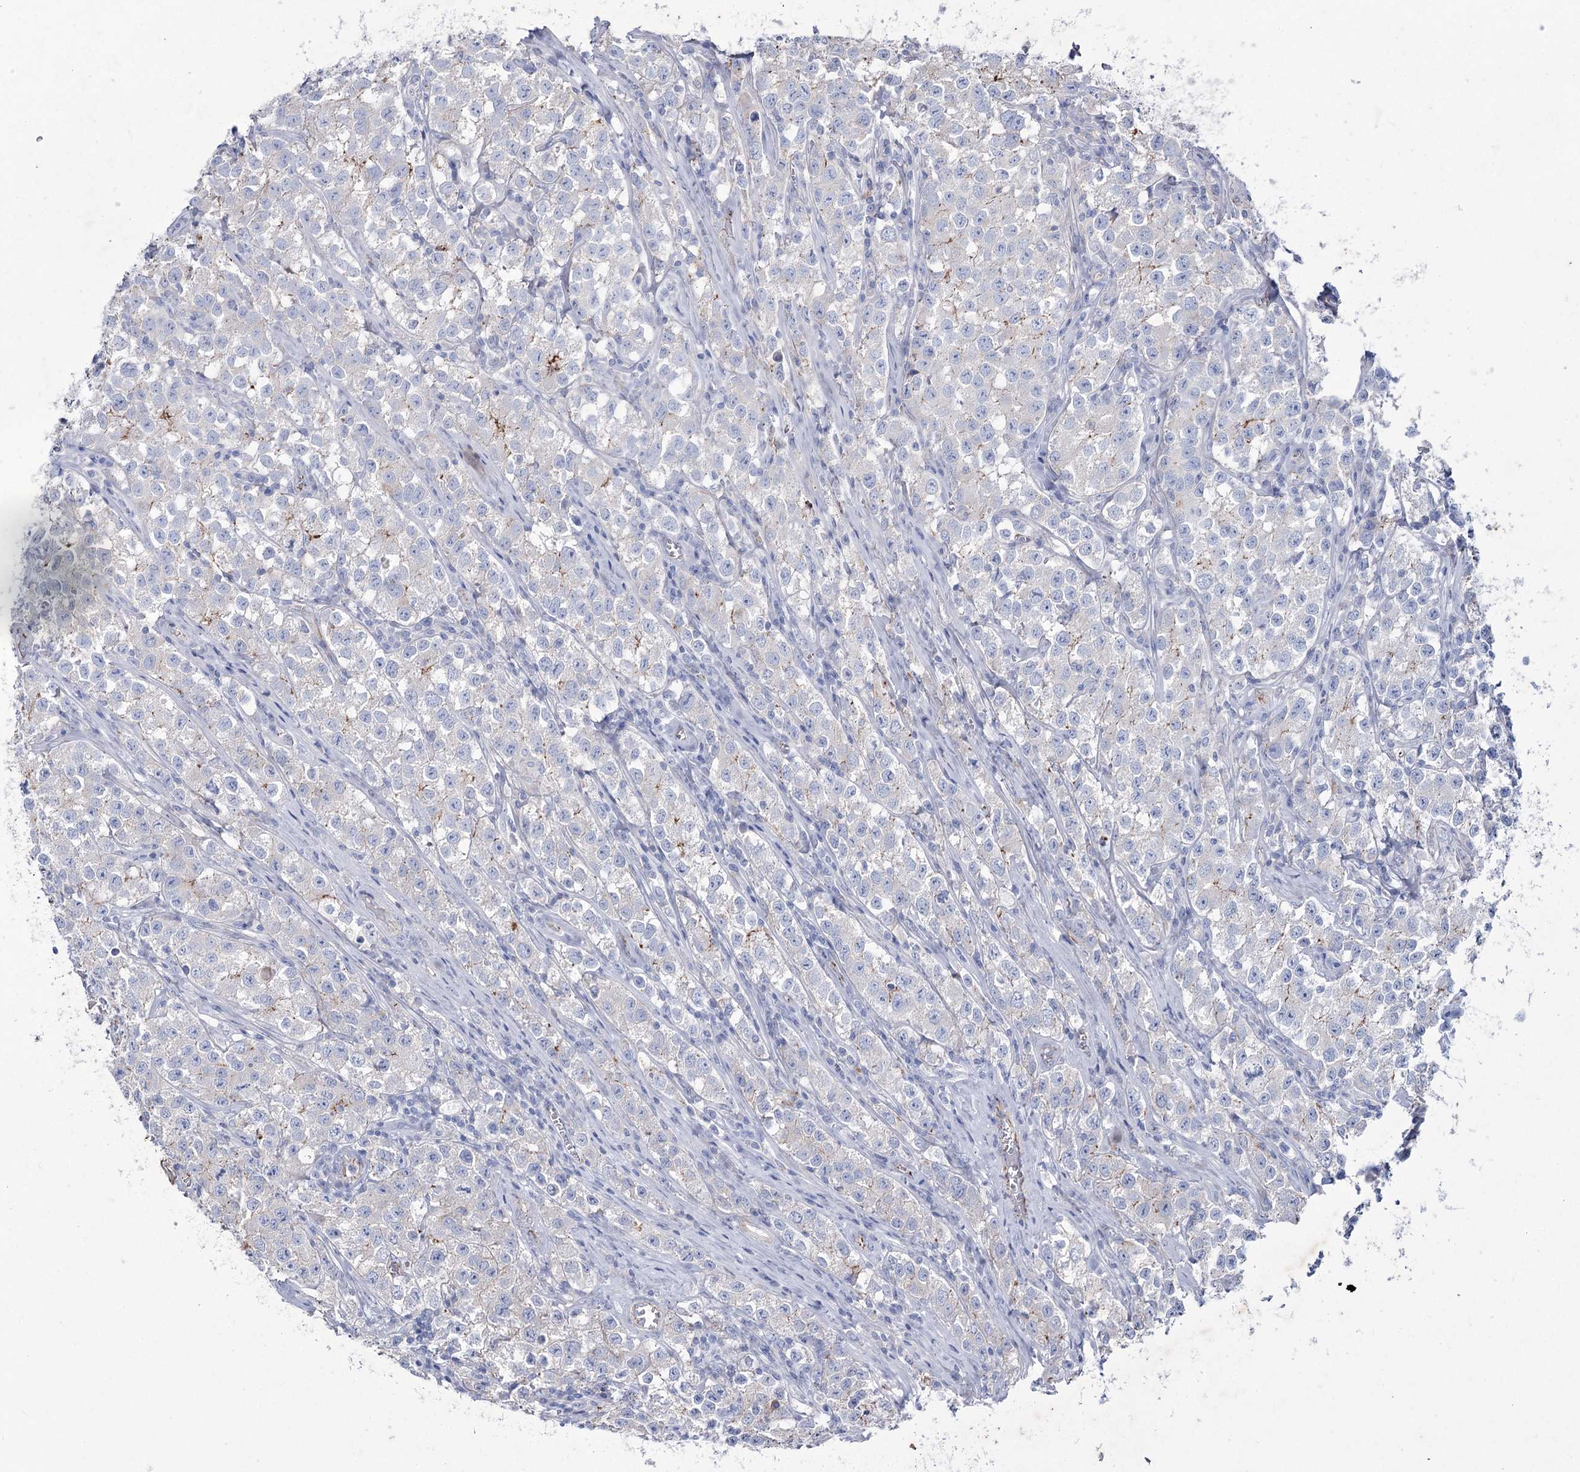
{"staining": {"intensity": "negative", "quantity": "none", "location": "none"}, "tissue": "testis cancer", "cell_type": "Tumor cells", "image_type": "cancer", "snomed": [{"axis": "morphology", "description": "Seminoma, NOS"}, {"axis": "morphology", "description": "Carcinoma, Embryonal, NOS"}, {"axis": "topography", "description": "Testis"}], "caption": "A high-resolution histopathology image shows immunohistochemistry (IHC) staining of embryonal carcinoma (testis), which displays no significant staining in tumor cells. (DAB (3,3'-diaminobenzidine) immunohistochemistry, high magnification).", "gene": "LDLRAD3", "patient": {"sex": "male", "age": 43}}